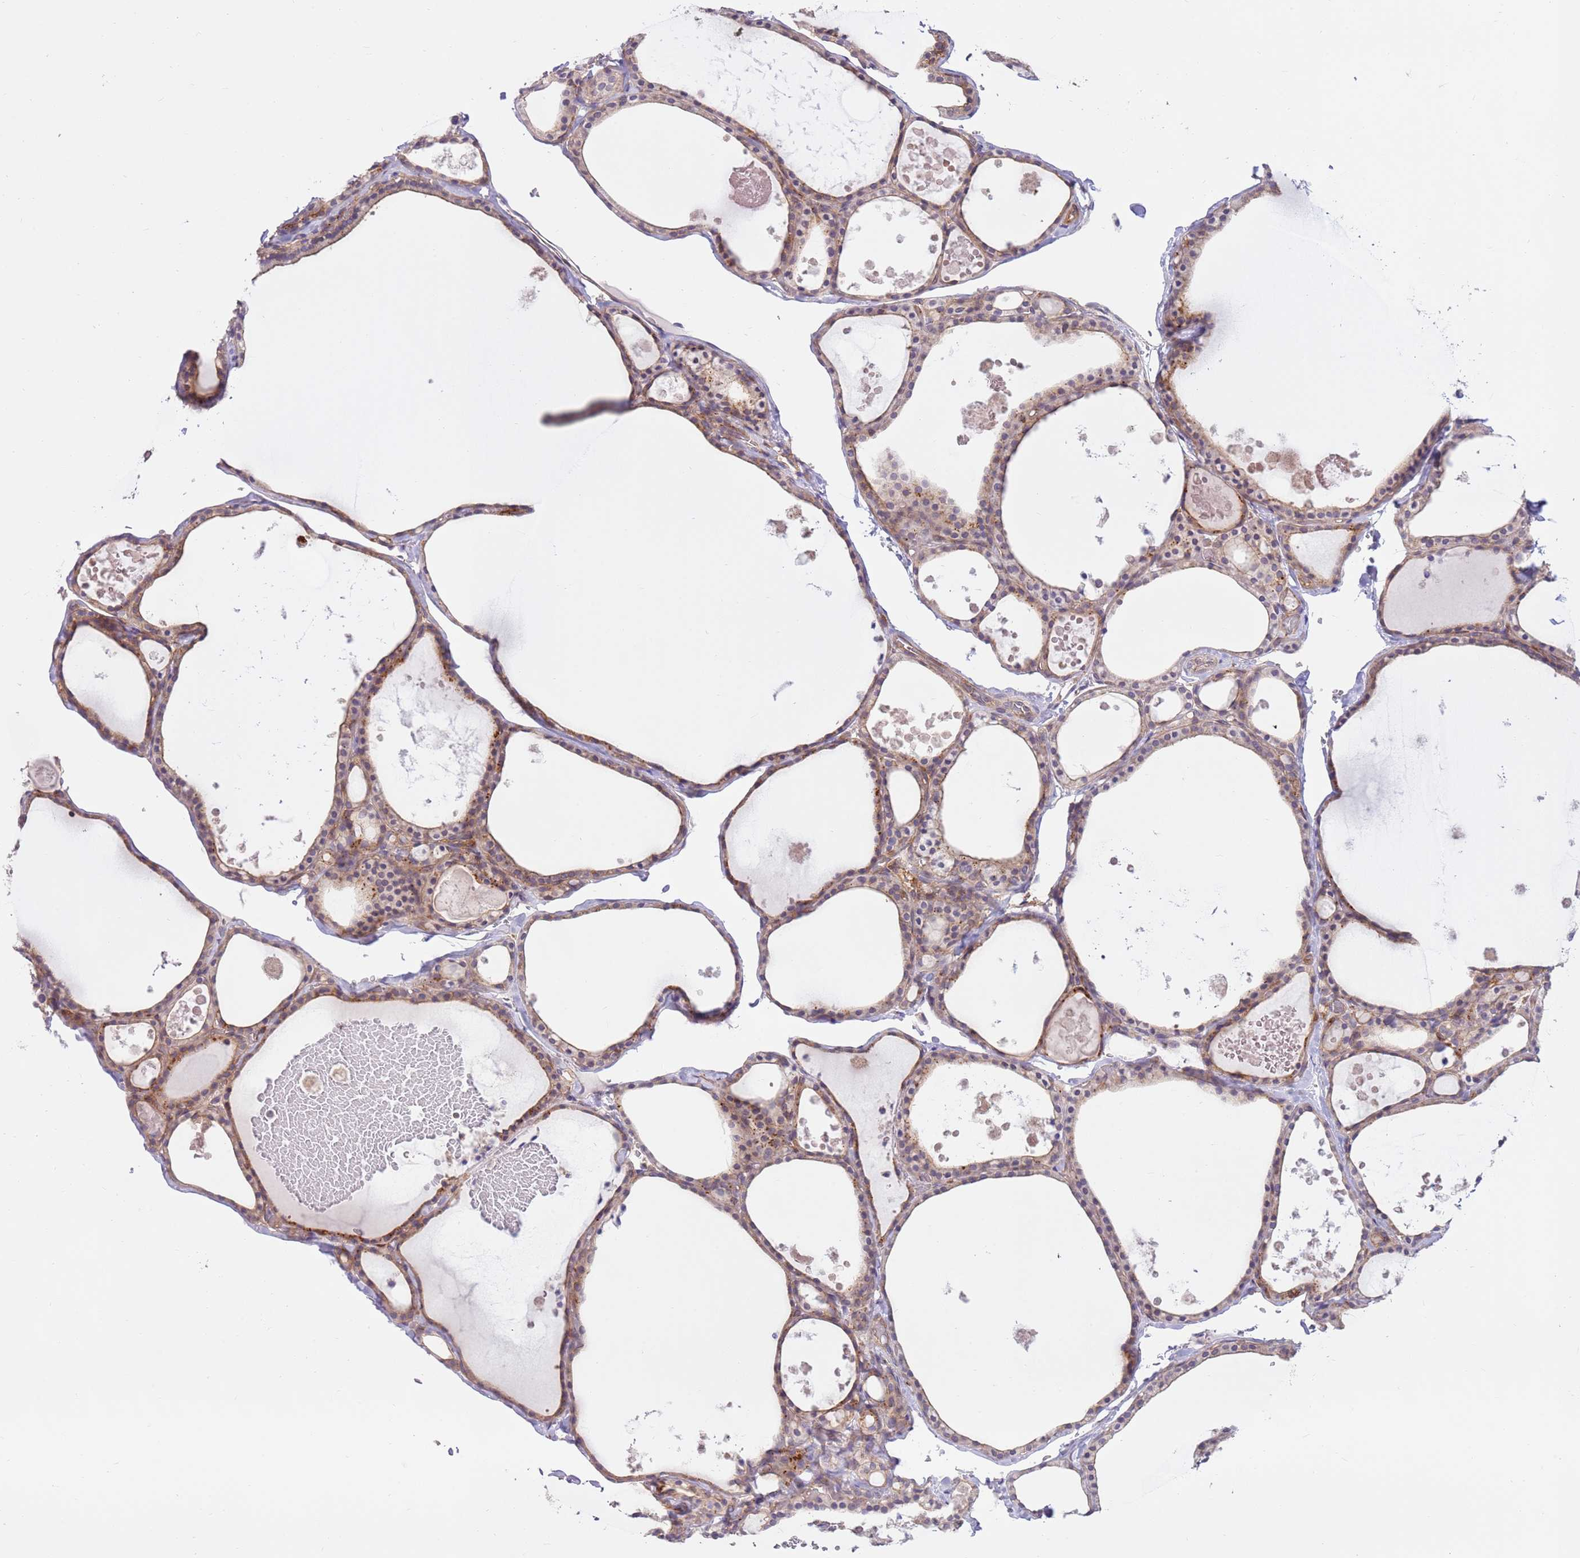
{"staining": {"intensity": "moderate", "quantity": ">75%", "location": "cytoplasmic/membranous"}, "tissue": "thyroid gland", "cell_type": "Glandular cells", "image_type": "normal", "snomed": [{"axis": "morphology", "description": "Normal tissue, NOS"}, {"axis": "topography", "description": "Thyroid gland"}], "caption": "Protein expression analysis of unremarkable thyroid gland reveals moderate cytoplasmic/membranous expression in approximately >75% of glandular cells. The staining was performed using DAB, with brown indicating positive protein expression. Nuclei are stained blue with hematoxylin.", "gene": "DDX19B", "patient": {"sex": "male", "age": 56}}